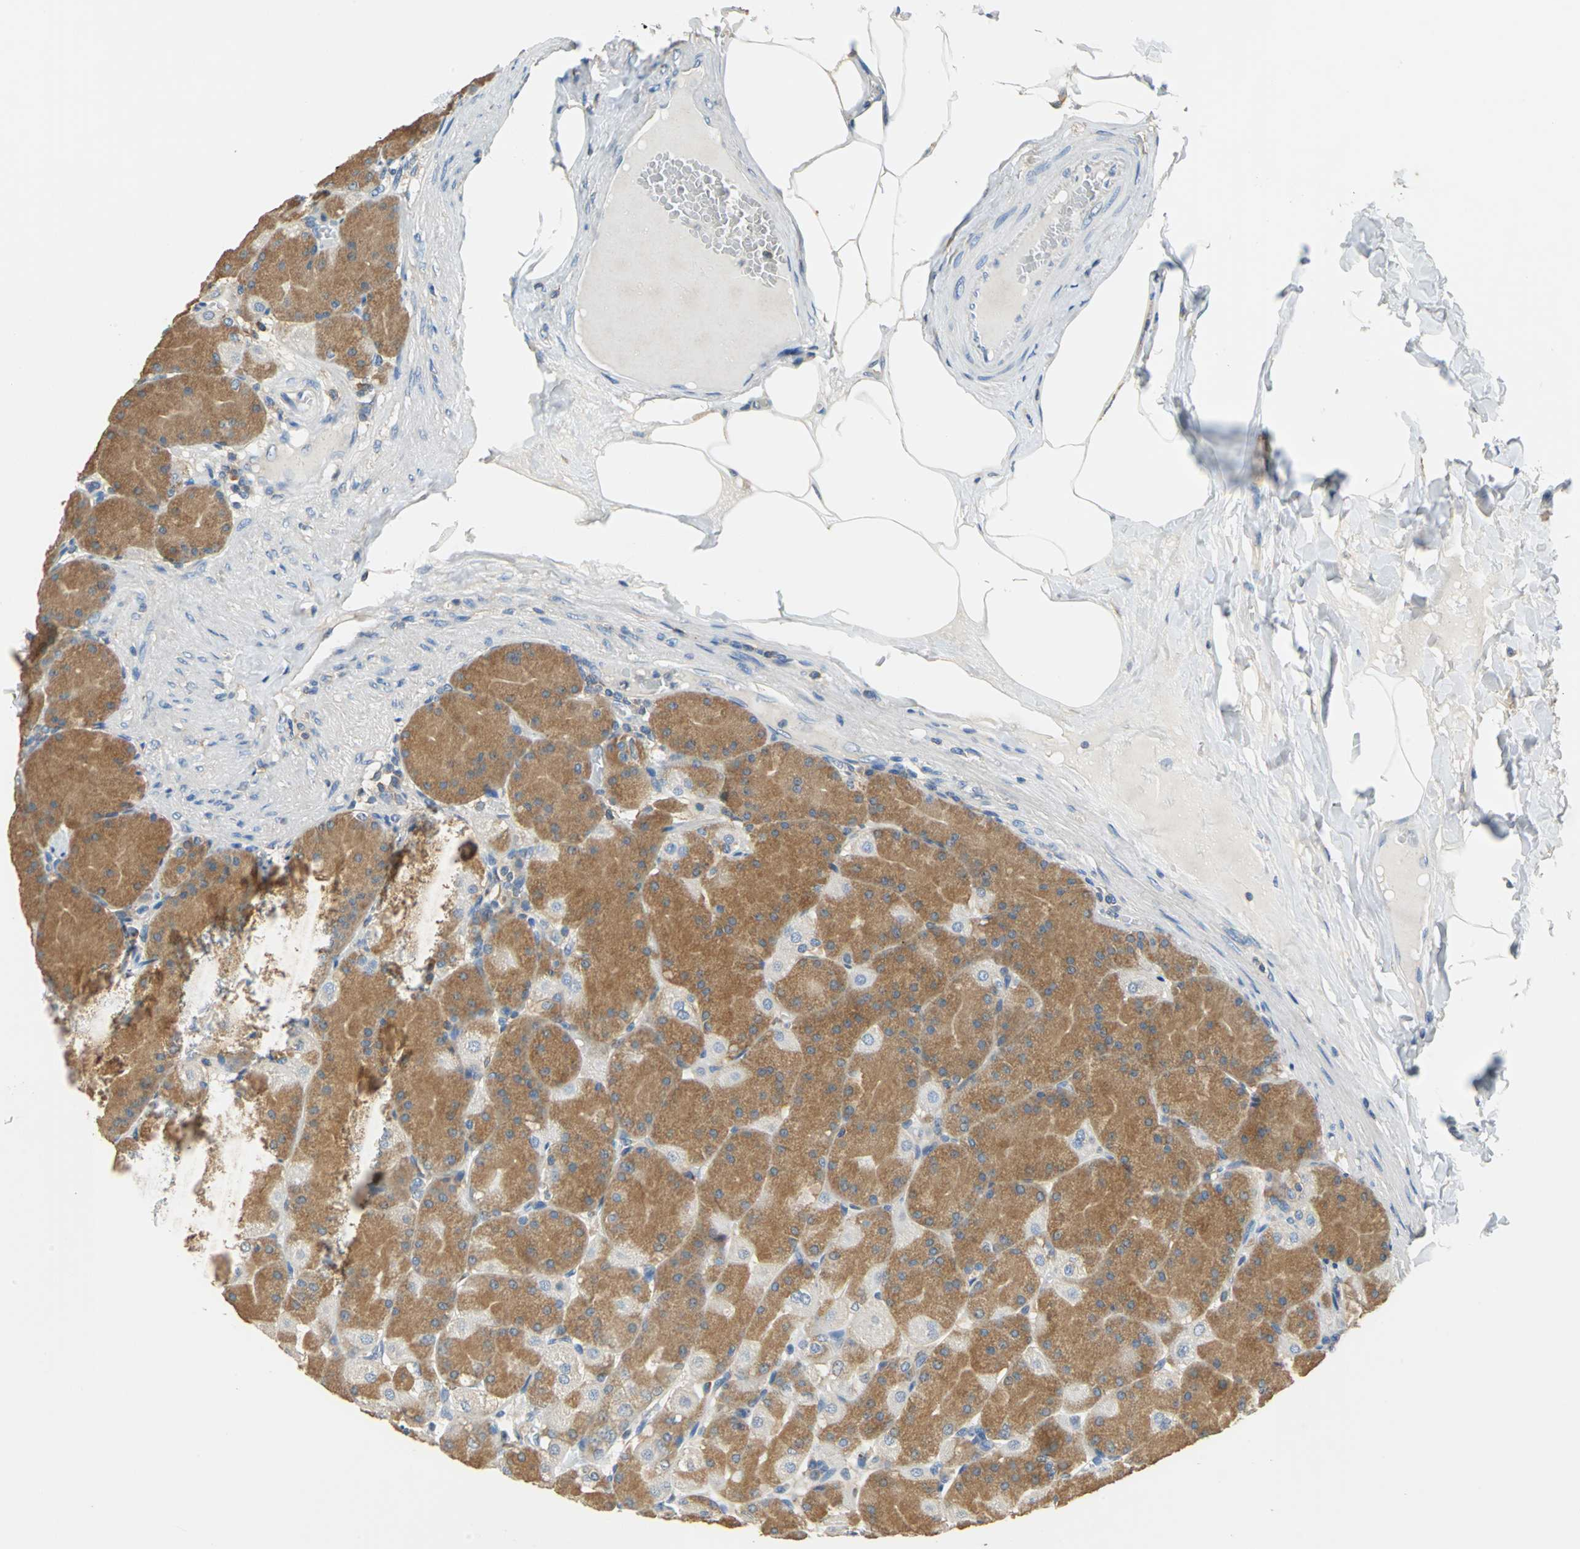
{"staining": {"intensity": "moderate", "quantity": "25%-75%", "location": "cytoplasmic/membranous"}, "tissue": "stomach", "cell_type": "Glandular cells", "image_type": "normal", "snomed": [{"axis": "morphology", "description": "Normal tissue, NOS"}, {"axis": "topography", "description": "Stomach, upper"}], "caption": "High-power microscopy captured an immunohistochemistry photomicrograph of benign stomach, revealing moderate cytoplasmic/membranous expression in about 25%-75% of glandular cells. Ihc stains the protein of interest in brown and the nuclei are stained blue.", "gene": "PRKCA", "patient": {"sex": "female", "age": 56}}